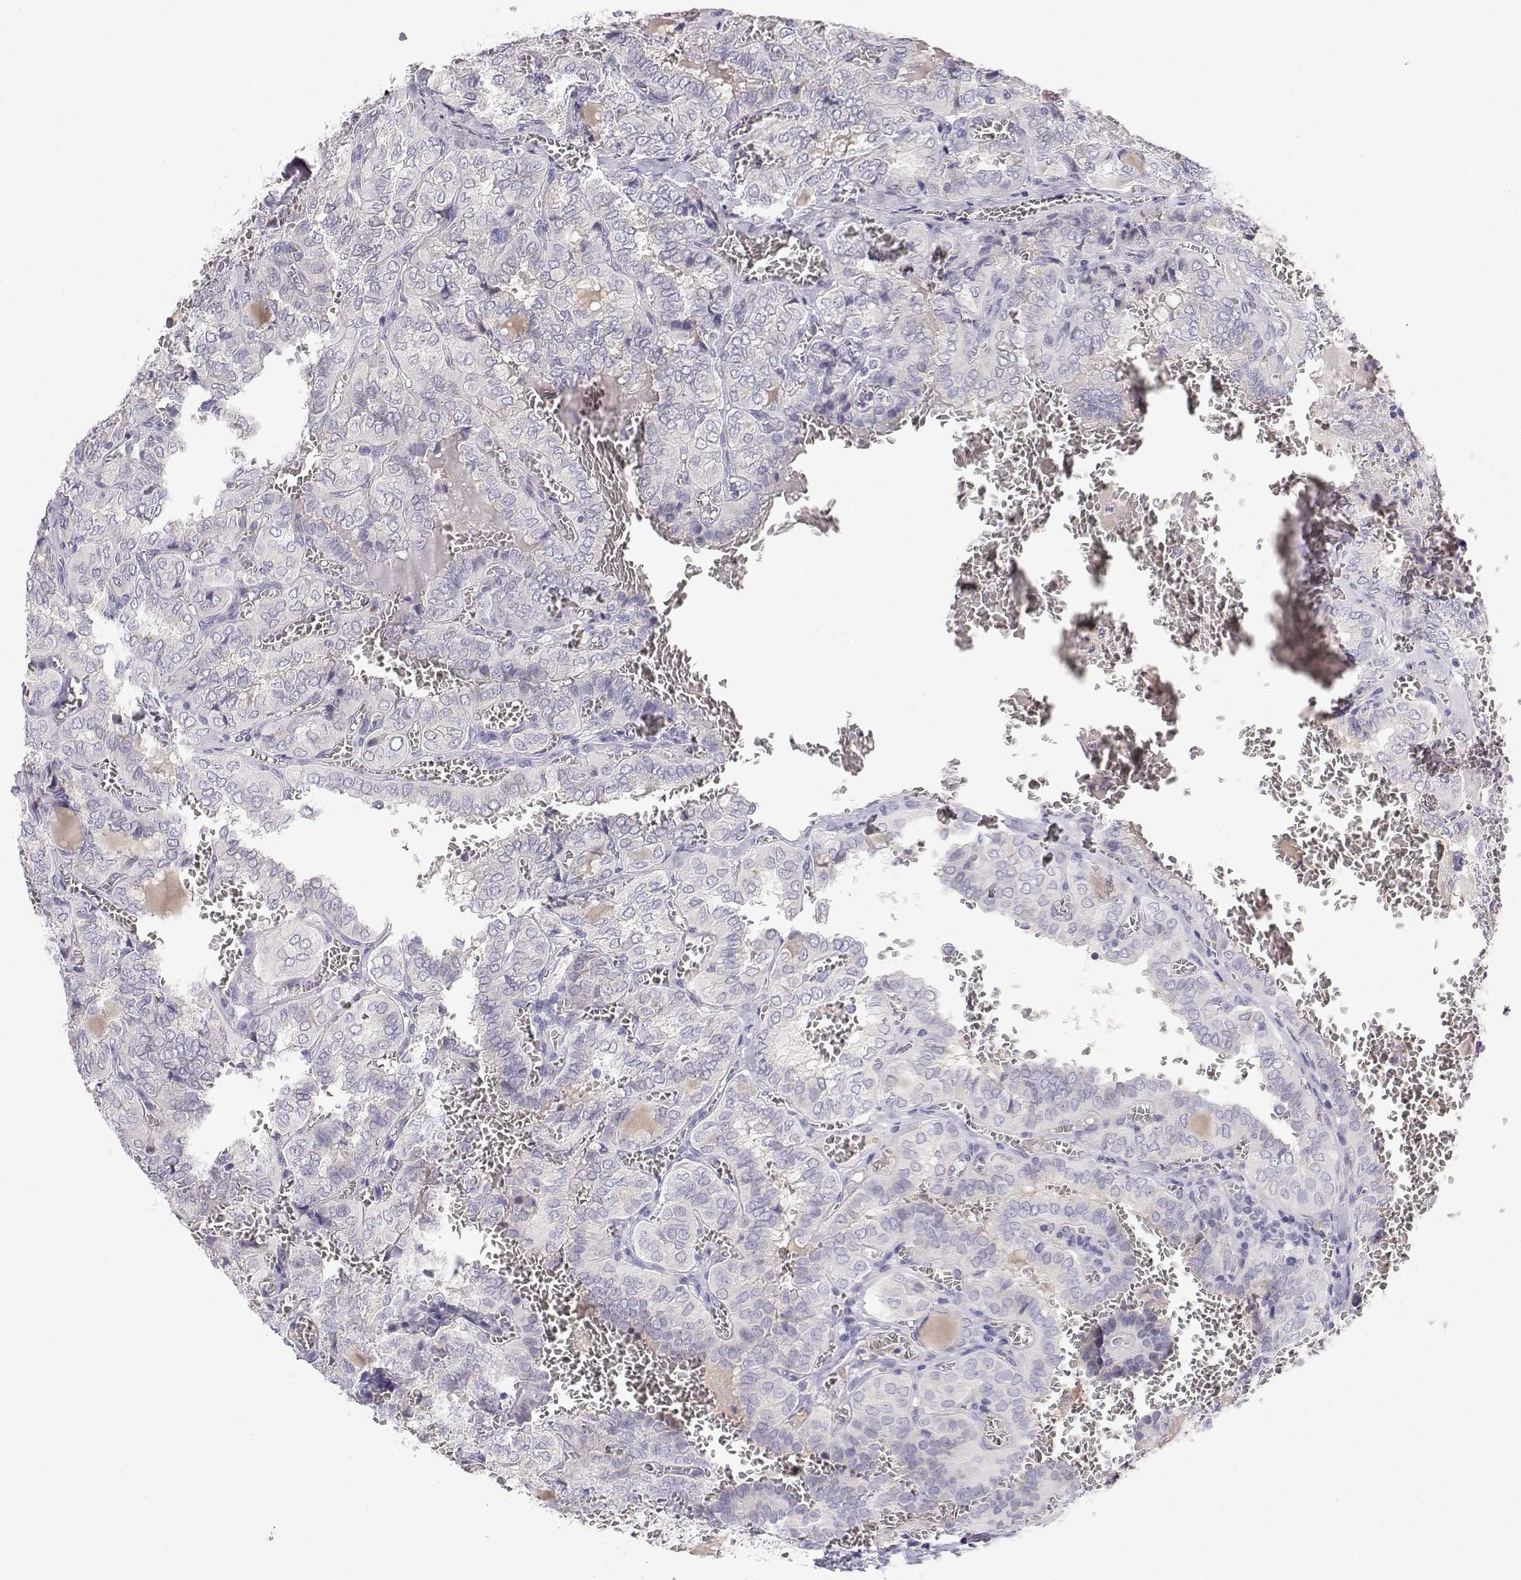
{"staining": {"intensity": "negative", "quantity": "none", "location": "none"}, "tissue": "thyroid cancer", "cell_type": "Tumor cells", "image_type": "cancer", "snomed": [{"axis": "morphology", "description": "Papillary adenocarcinoma, NOS"}, {"axis": "topography", "description": "Thyroid gland"}], "caption": "DAB (3,3'-diaminobenzidine) immunohistochemical staining of human papillary adenocarcinoma (thyroid) exhibits no significant staining in tumor cells.", "gene": "CDHR1", "patient": {"sex": "female", "age": 41}}